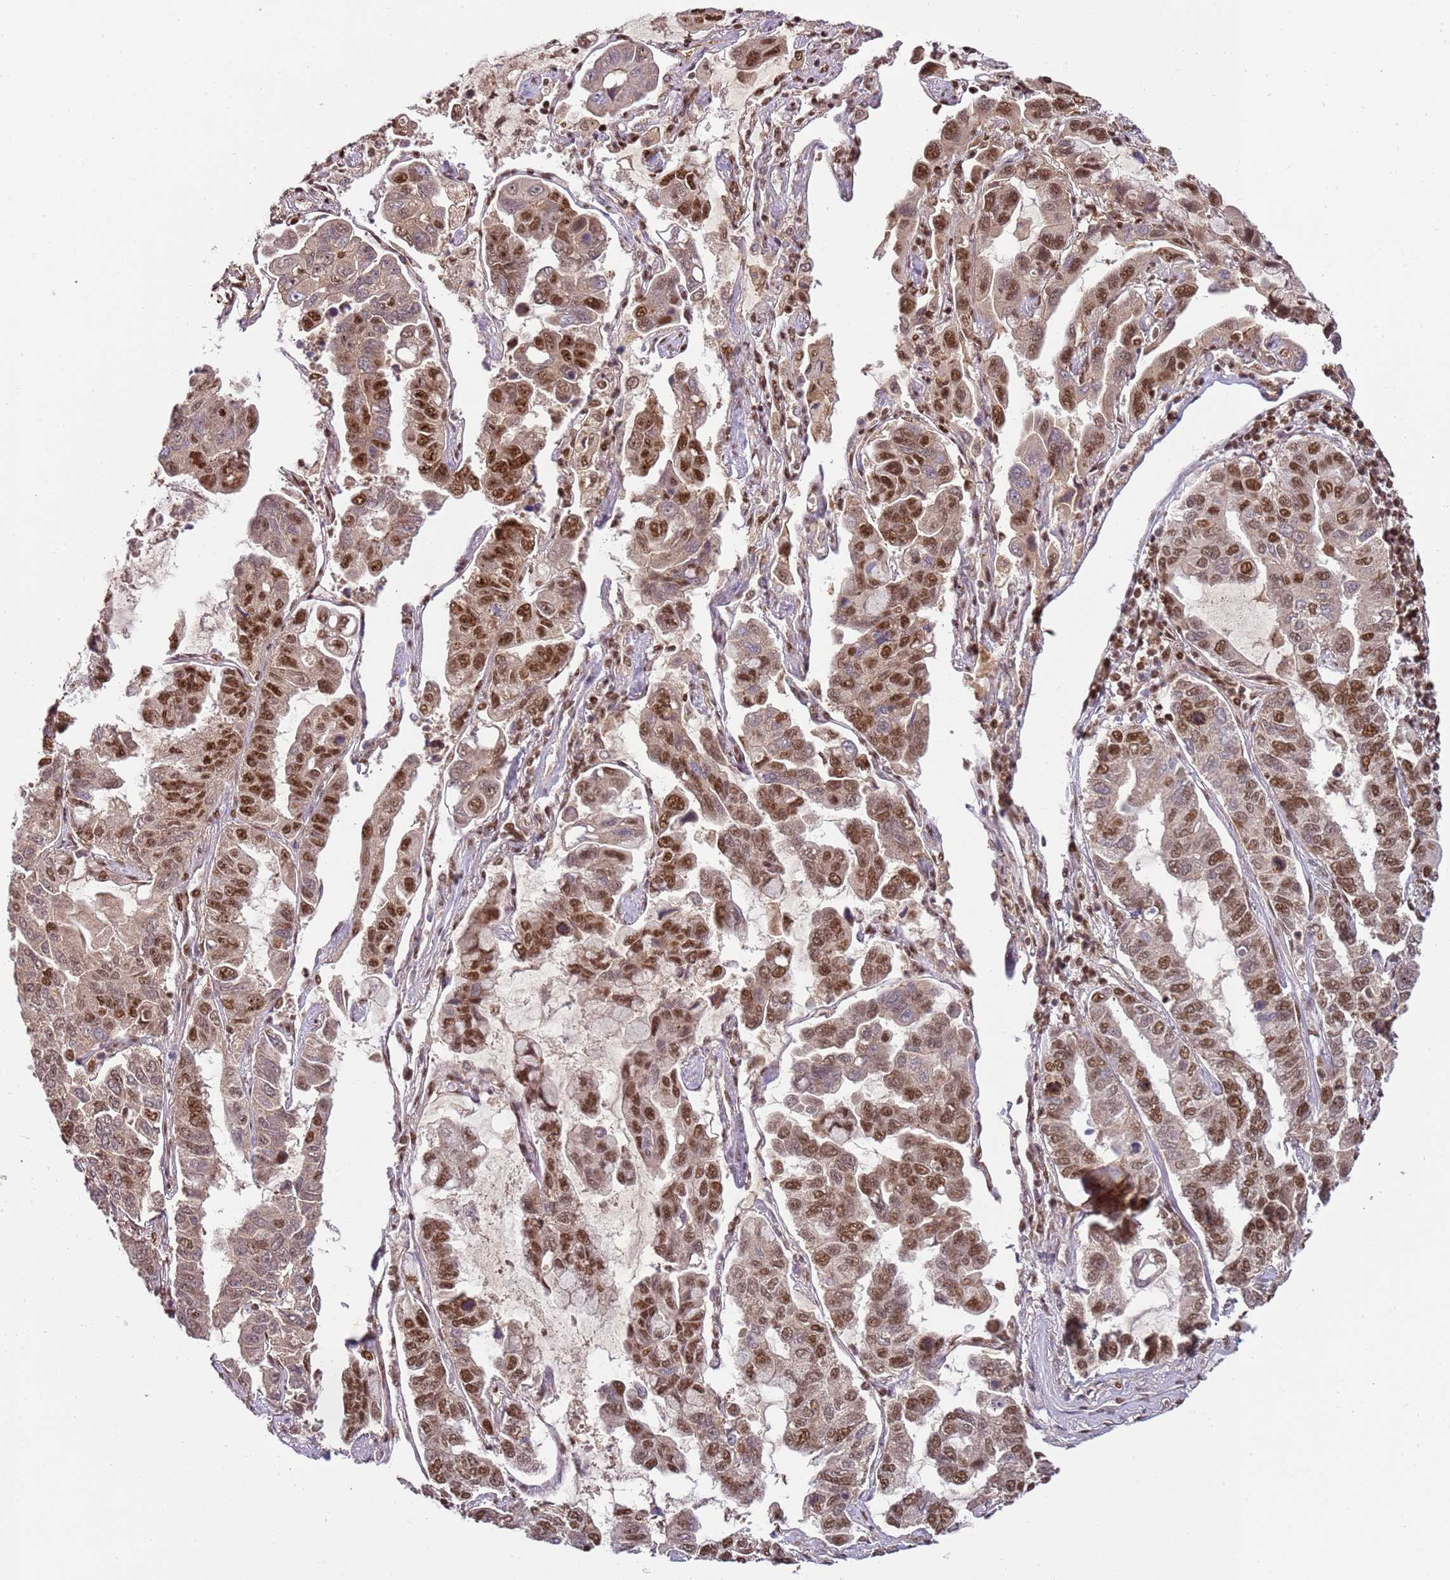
{"staining": {"intensity": "moderate", "quantity": ">75%", "location": "nuclear"}, "tissue": "lung cancer", "cell_type": "Tumor cells", "image_type": "cancer", "snomed": [{"axis": "morphology", "description": "Adenocarcinoma, NOS"}, {"axis": "topography", "description": "Lung"}], "caption": "Lung adenocarcinoma was stained to show a protein in brown. There is medium levels of moderate nuclear expression in about >75% of tumor cells.", "gene": "ZBTB12", "patient": {"sex": "male", "age": 64}}